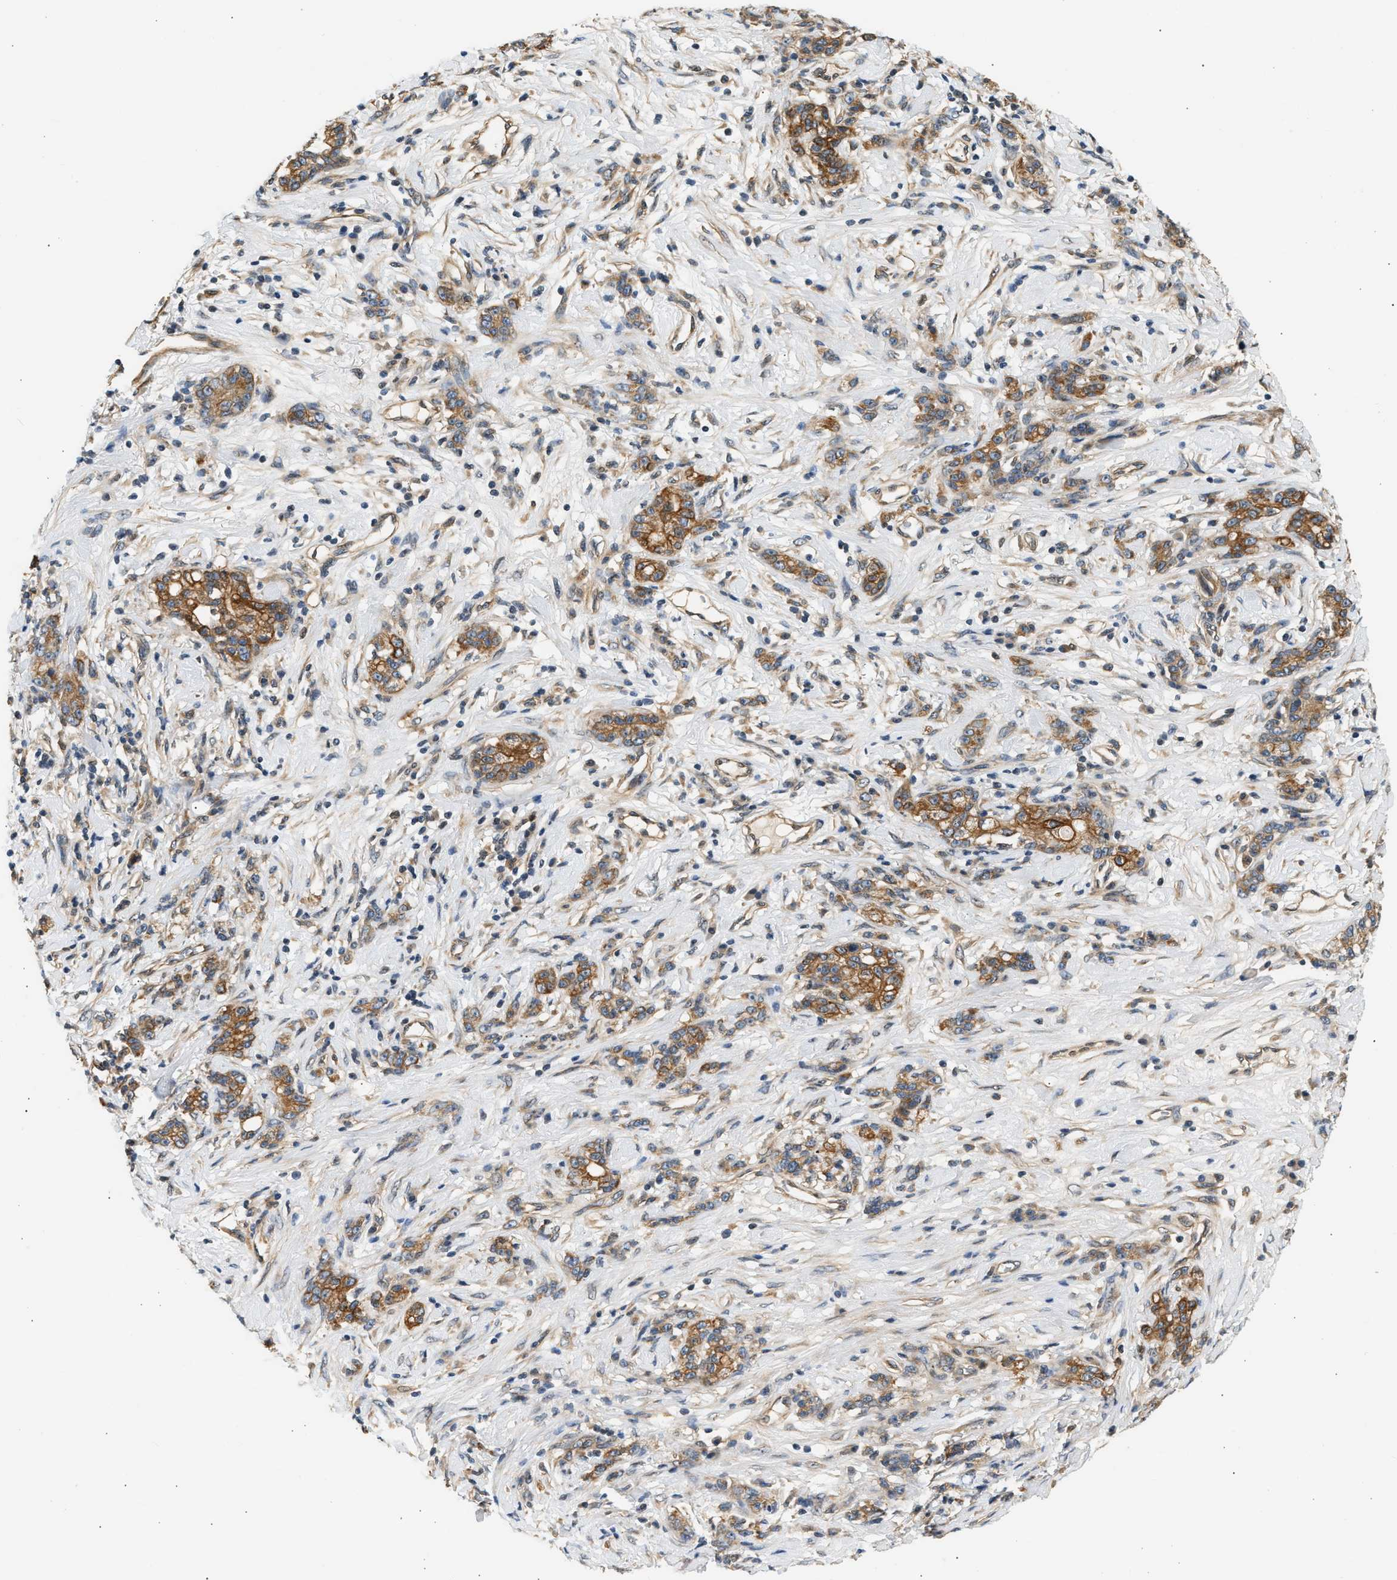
{"staining": {"intensity": "strong", "quantity": ">75%", "location": "cytoplasmic/membranous"}, "tissue": "stomach cancer", "cell_type": "Tumor cells", "image_type": "cancer", "snomed": [{"axis": "morphology", "description": "Adenocarcinoma, NOS"}, {"axis": "topography", "description": "Stomach, lower"}], "caption": "High-power microscopy captured an IHC micrograph of stomach cancer (adenocarcinoma), revealing strong cytoplasmic/membranous positivity in about >75% of tumor cells.", "gene": "WDR31", "patient": {"sex": "male", "age": 88}}